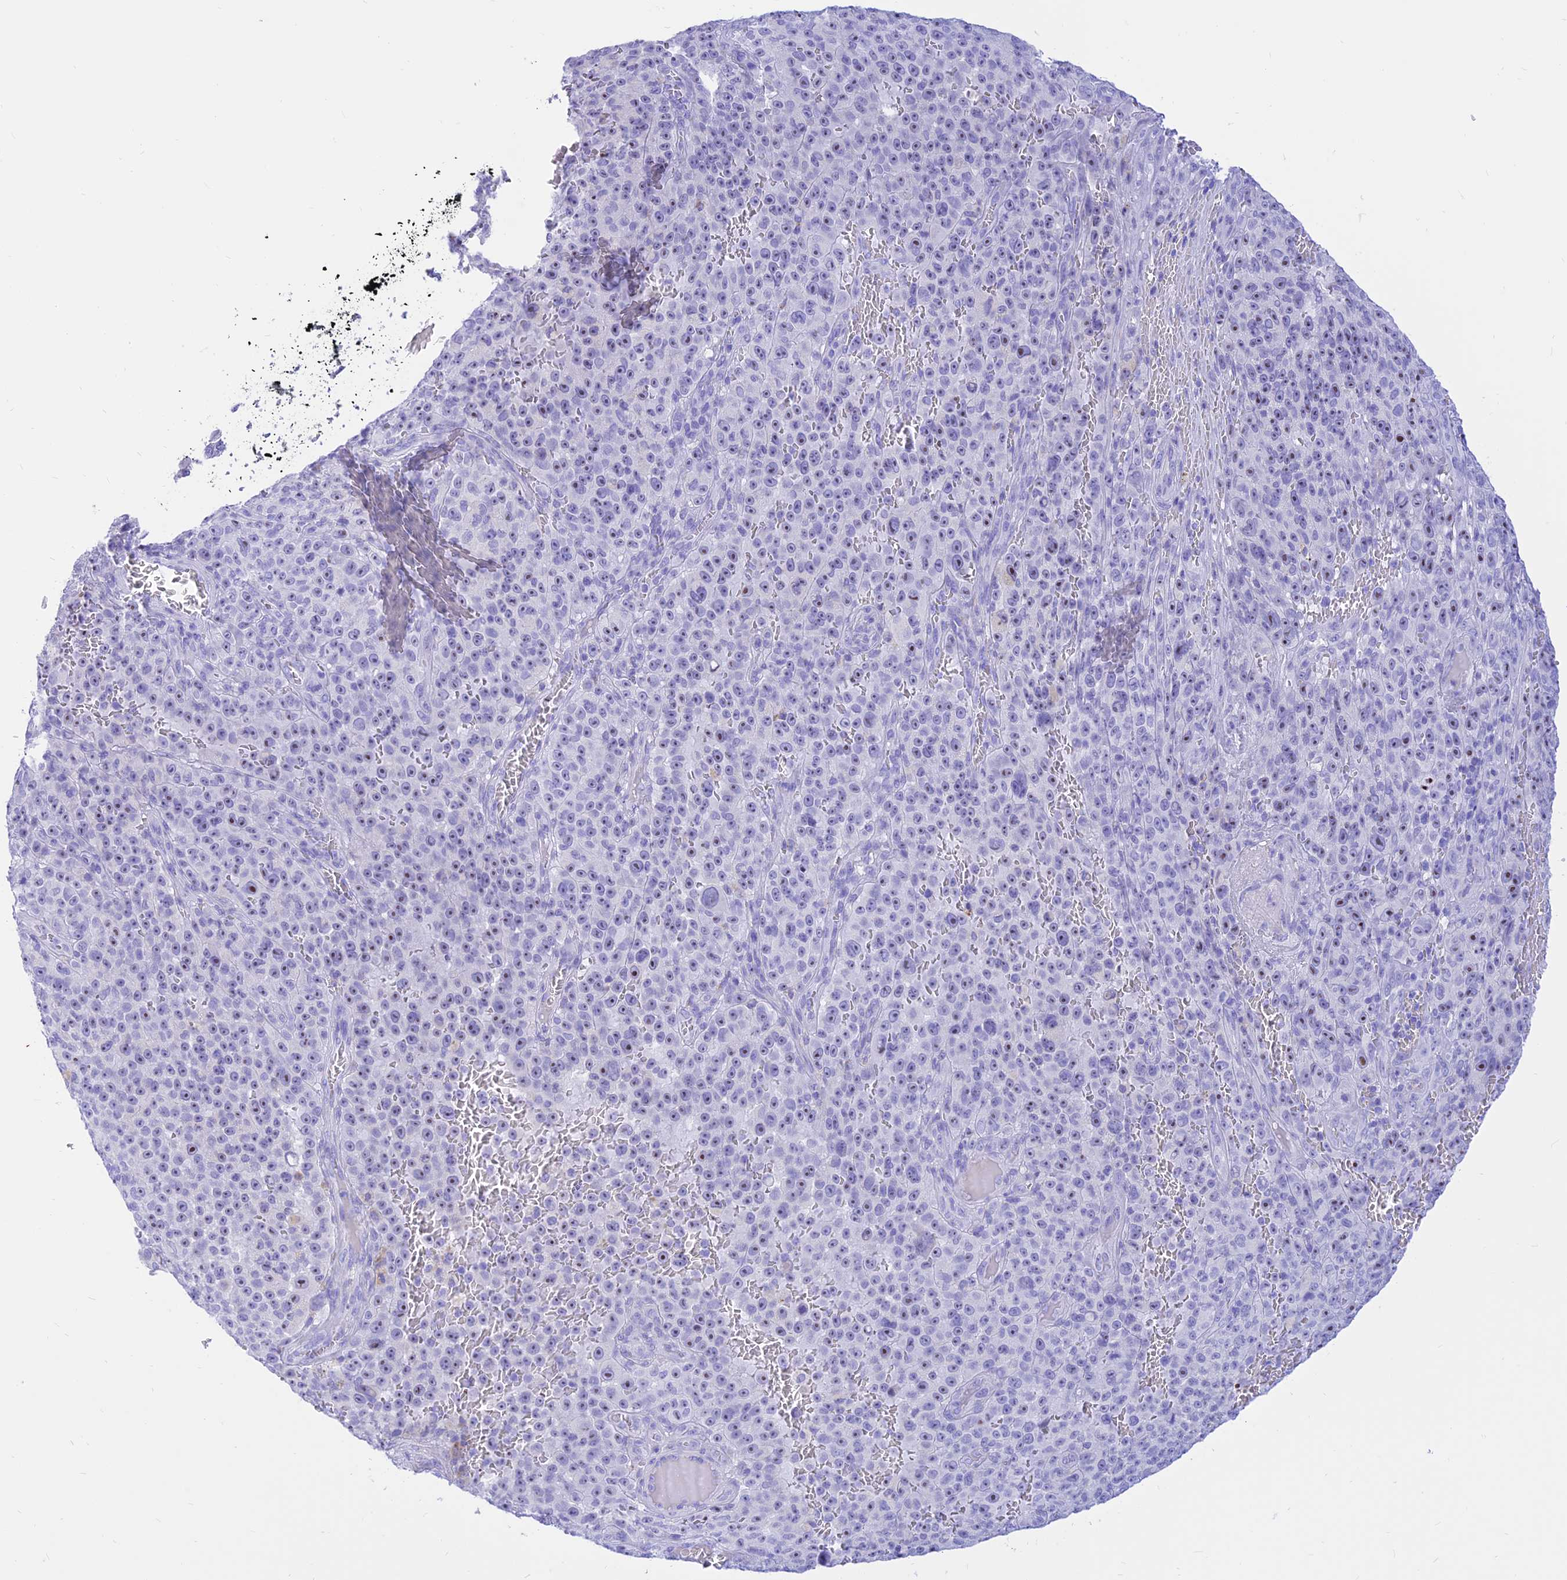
{"staining": {"intensity": "weak", "quantity": "25%-75%", "location": "nuclear"}, "tissue": "melanoma", "cell_type": "Tumor cells", "image_type": "cancer", "snomed": [{"axis": "morphology", "description": "Malignant melanoma, NOS"}, {"axis": "topography", "description": "Skin"}], "caption": "Immunohistochemistry (IHC) of malignant melanoma exhibits low levels of weak nuclear expression in approximately 25%-75% of tumor cells. Using DAB (3,3'-diaminobenzidine) (brown) and hematoxylin (blue) stains, captured at high magnification using brightfield microscopy.", "gene": "PRNP", "patient": {"sex": "female", "age": 82}}